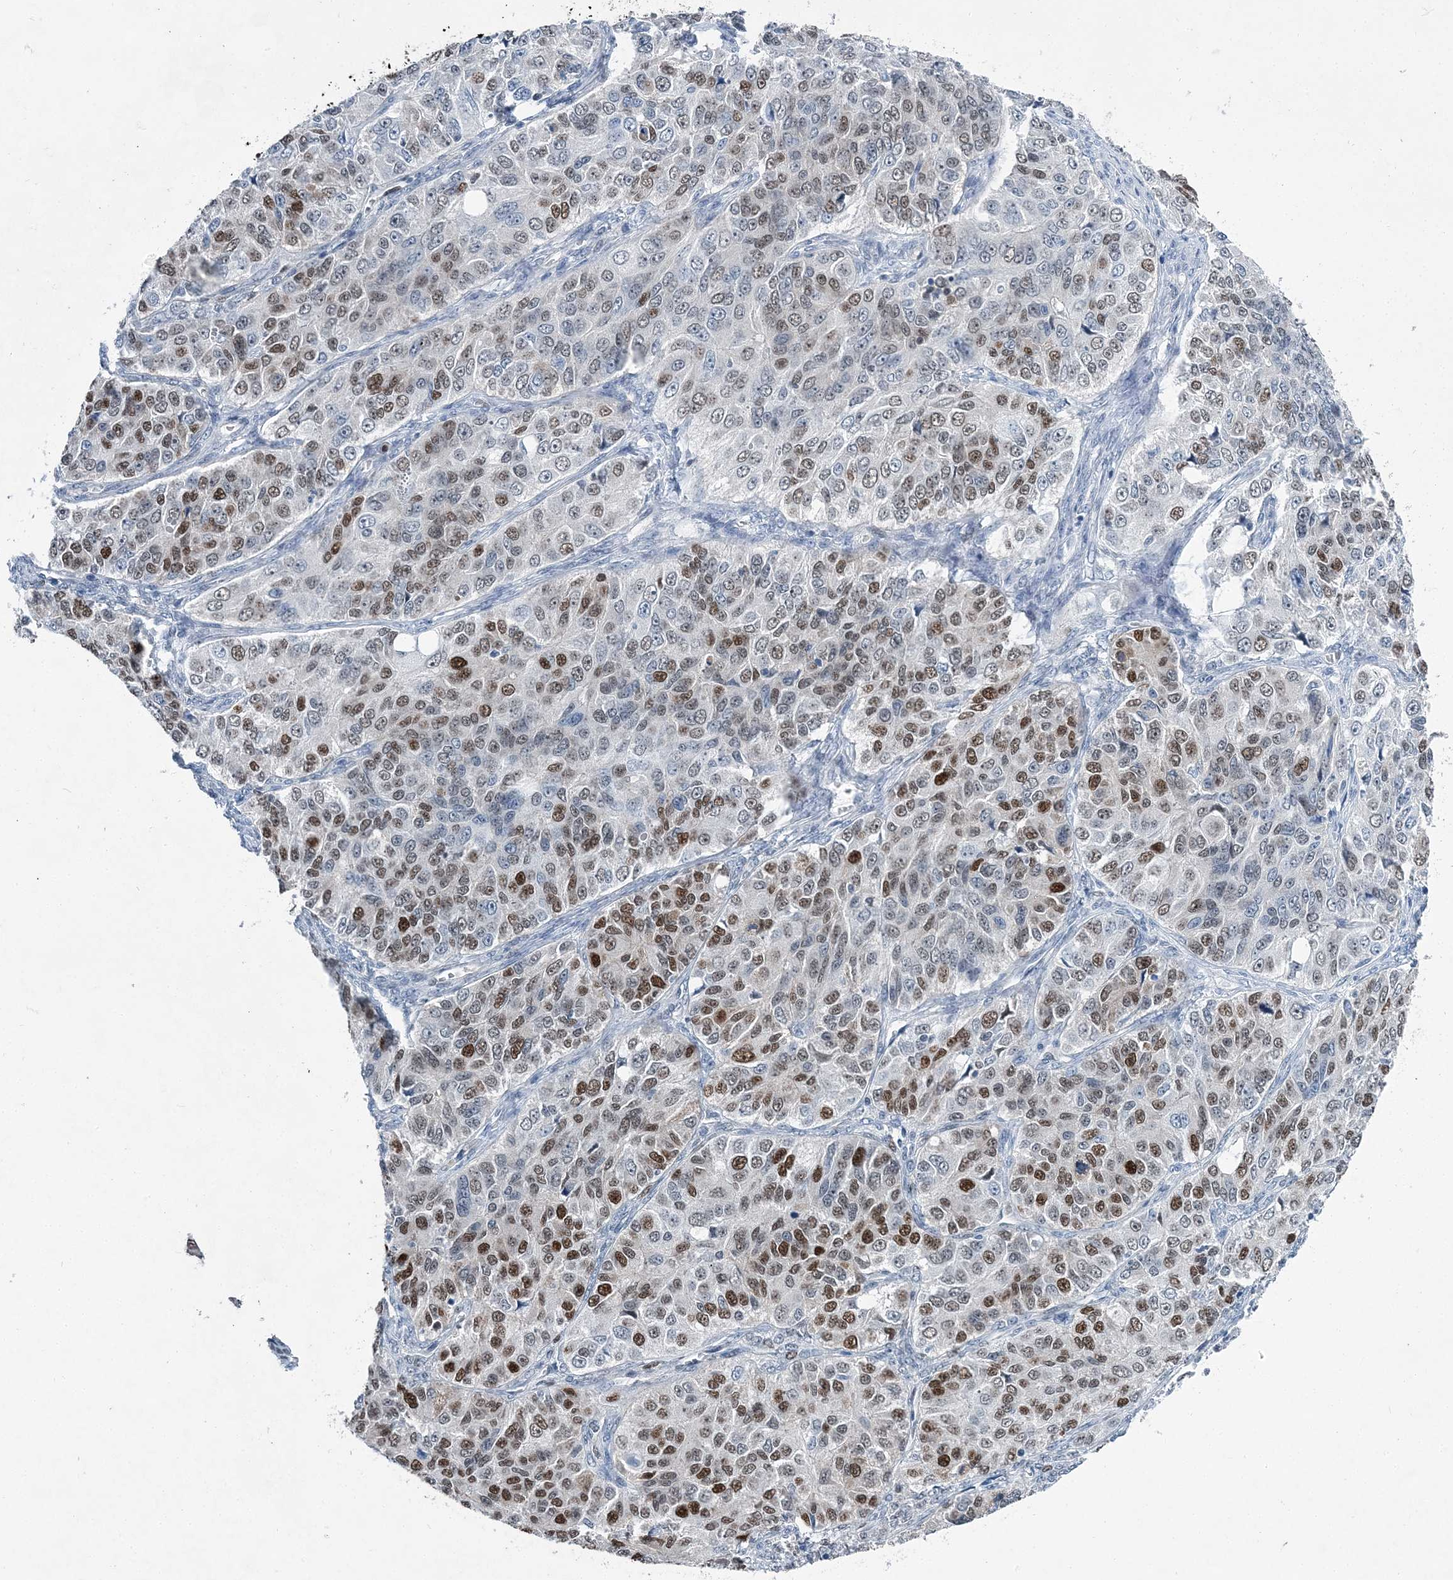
{"staining": {"intensity": "moderate", "quantity": "25%-75%", "location": "nuclear"}, "tissue": "ovarian cancer", "cell_type": "Tumor cells", "image_type": "cancer", "snomed": [{"axis": "morphology", "description": "Carcinoma, endometroid"}, {"axis": "topography", "description": "Ovary"}], "caption": "A brown stain highlights moderate nuclear expression of a protein in human ovarian endometroid carcinoma tumor cells.", "gene": "HAT1", "patient": {"sex": "female", "age": 51}}